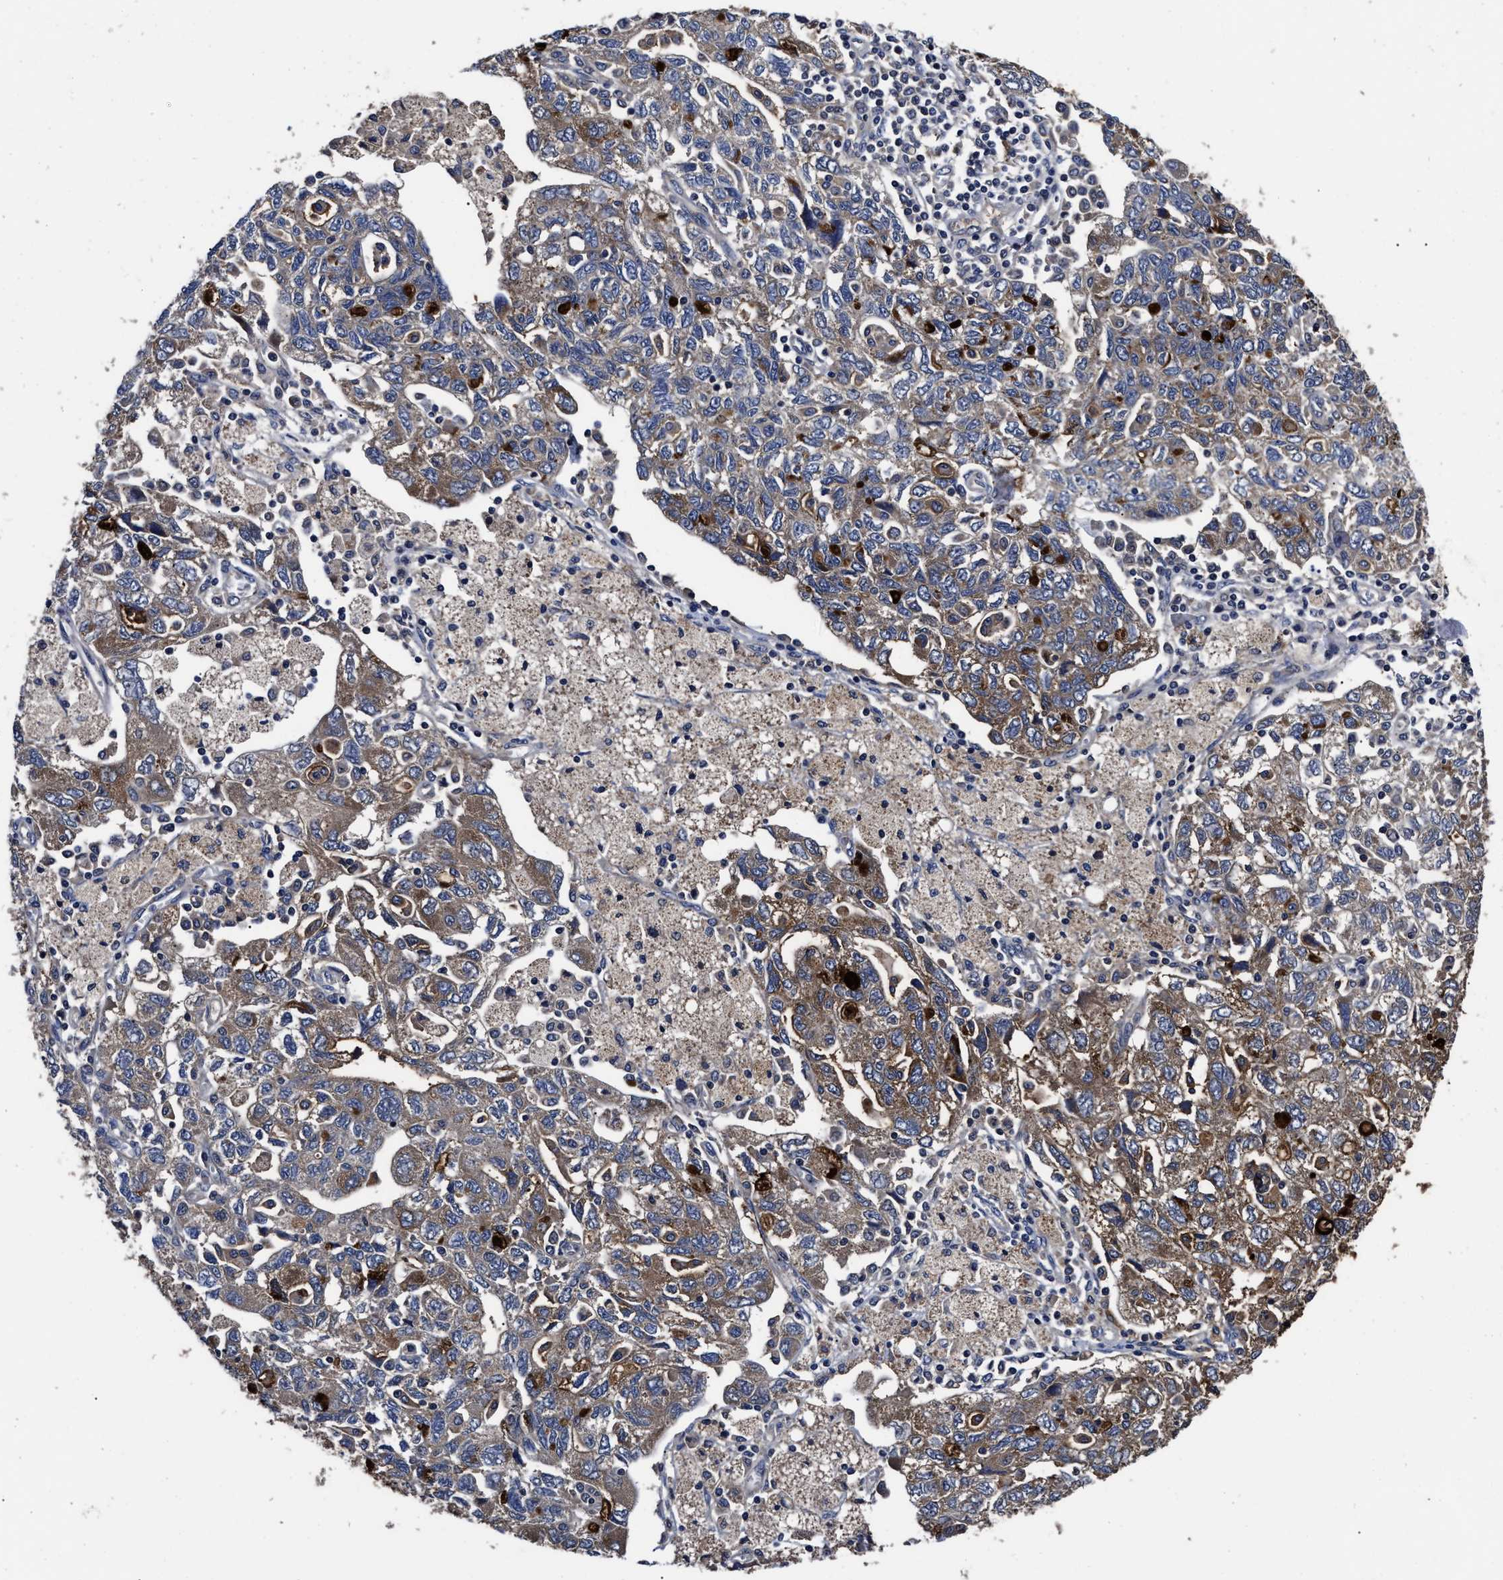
{"staining": {"intensity": "moderate", "quantity": "25%-75%", "location": "cytoplasmic/membranous"}, "tissue": "ovarian cancer", "cell_type": "Tumor cells", "image_type": "cancer", "snomed": [{"axis": "morphology", "description": "Carcinoma, NOS"}, {"axis": "morphology", "description": "Cystadenocarcinoma, serous, NOS"}, {"axis": "topography", "description": "Ovary"}], "caption": "There is medium levels of moderate cytoplasmic/membranous positivity in tumor cells of ovarian cancer, as demonstrated by immunohistochemical staining (brown color).", "gene": "SOCS5", "patient": {"sex": "female", "age": 69}}